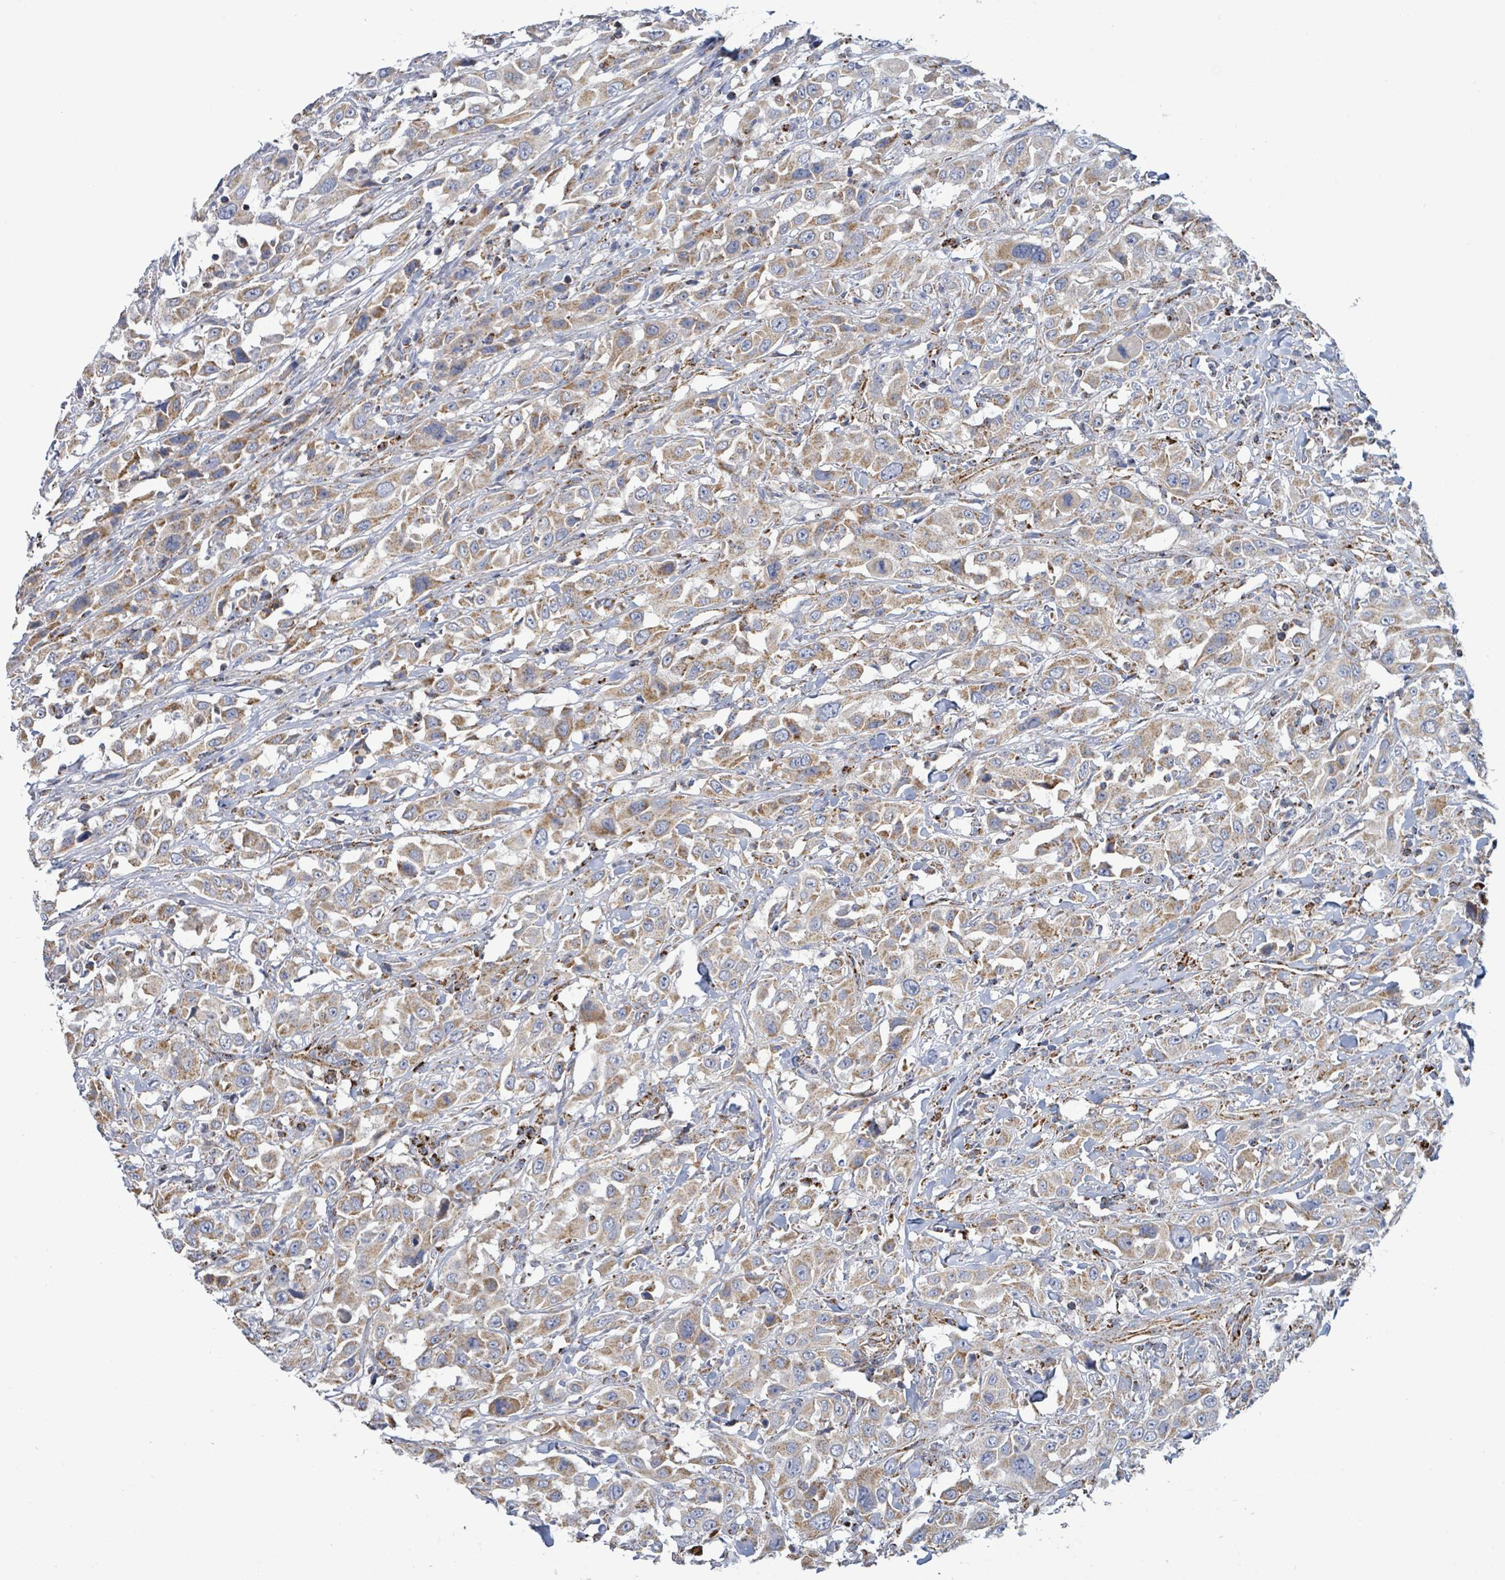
{"staining": {"intensity": "moderate", "quantity": ">75%", "location": "cytoplasmic/membranous"}, "tissue": "urothelial cancer", "cell_type": "Tumor cells", "image_type": "cancer", "snomed": [{"axis": "morphology", "description": "Urothelial carcinoma, High grade"}, {"axis": "topography", "description": "Urinary bladder"}], "caption": "This histopathology image reveals high-grade urothelial carcinoma stained with IHC to label a protein in brown. The cytoplasmic/membranous of tumor cells show moderate positivity for the protein. Nuclei are counter-stained blue.", "gene": "SUCLG2", "patient": {"sex": "male", "age": 61}}